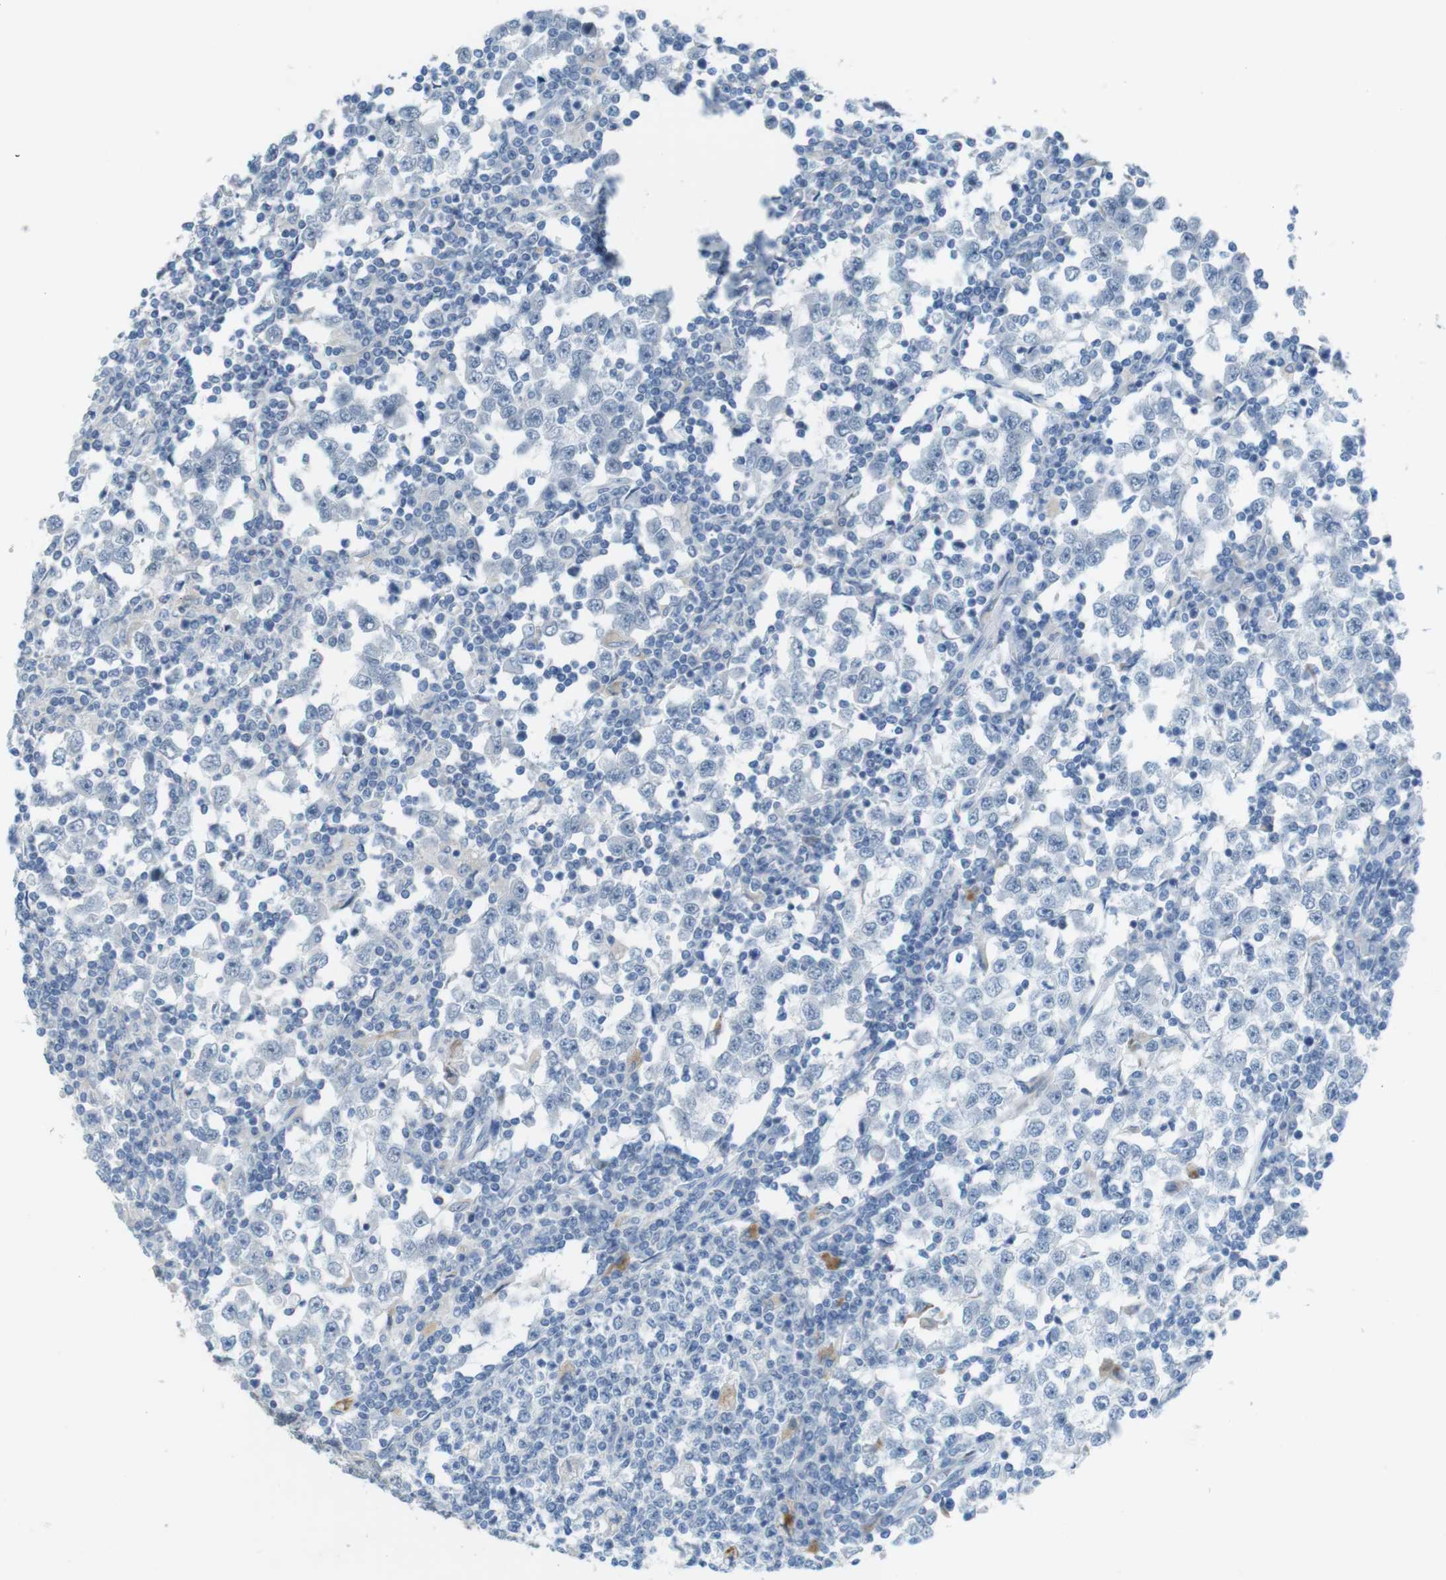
{"staining": {"intensity": "negative", "quantity": "none", "location": "none"}, "tissue": "testis cancer", "cell_type": "Tumor cells", "image_type": "cancer", "snomed": [{"axis": "morphology", "description": "Seminoma, NOS"}, {"axis": "topography", "description": "Testis"}], "caption": "The image exhibits no significant positivity in tumor cells of testis cancer (seminoma).", "gene": "YIPF1", "patient": {"sex": "male", "age": 65}}